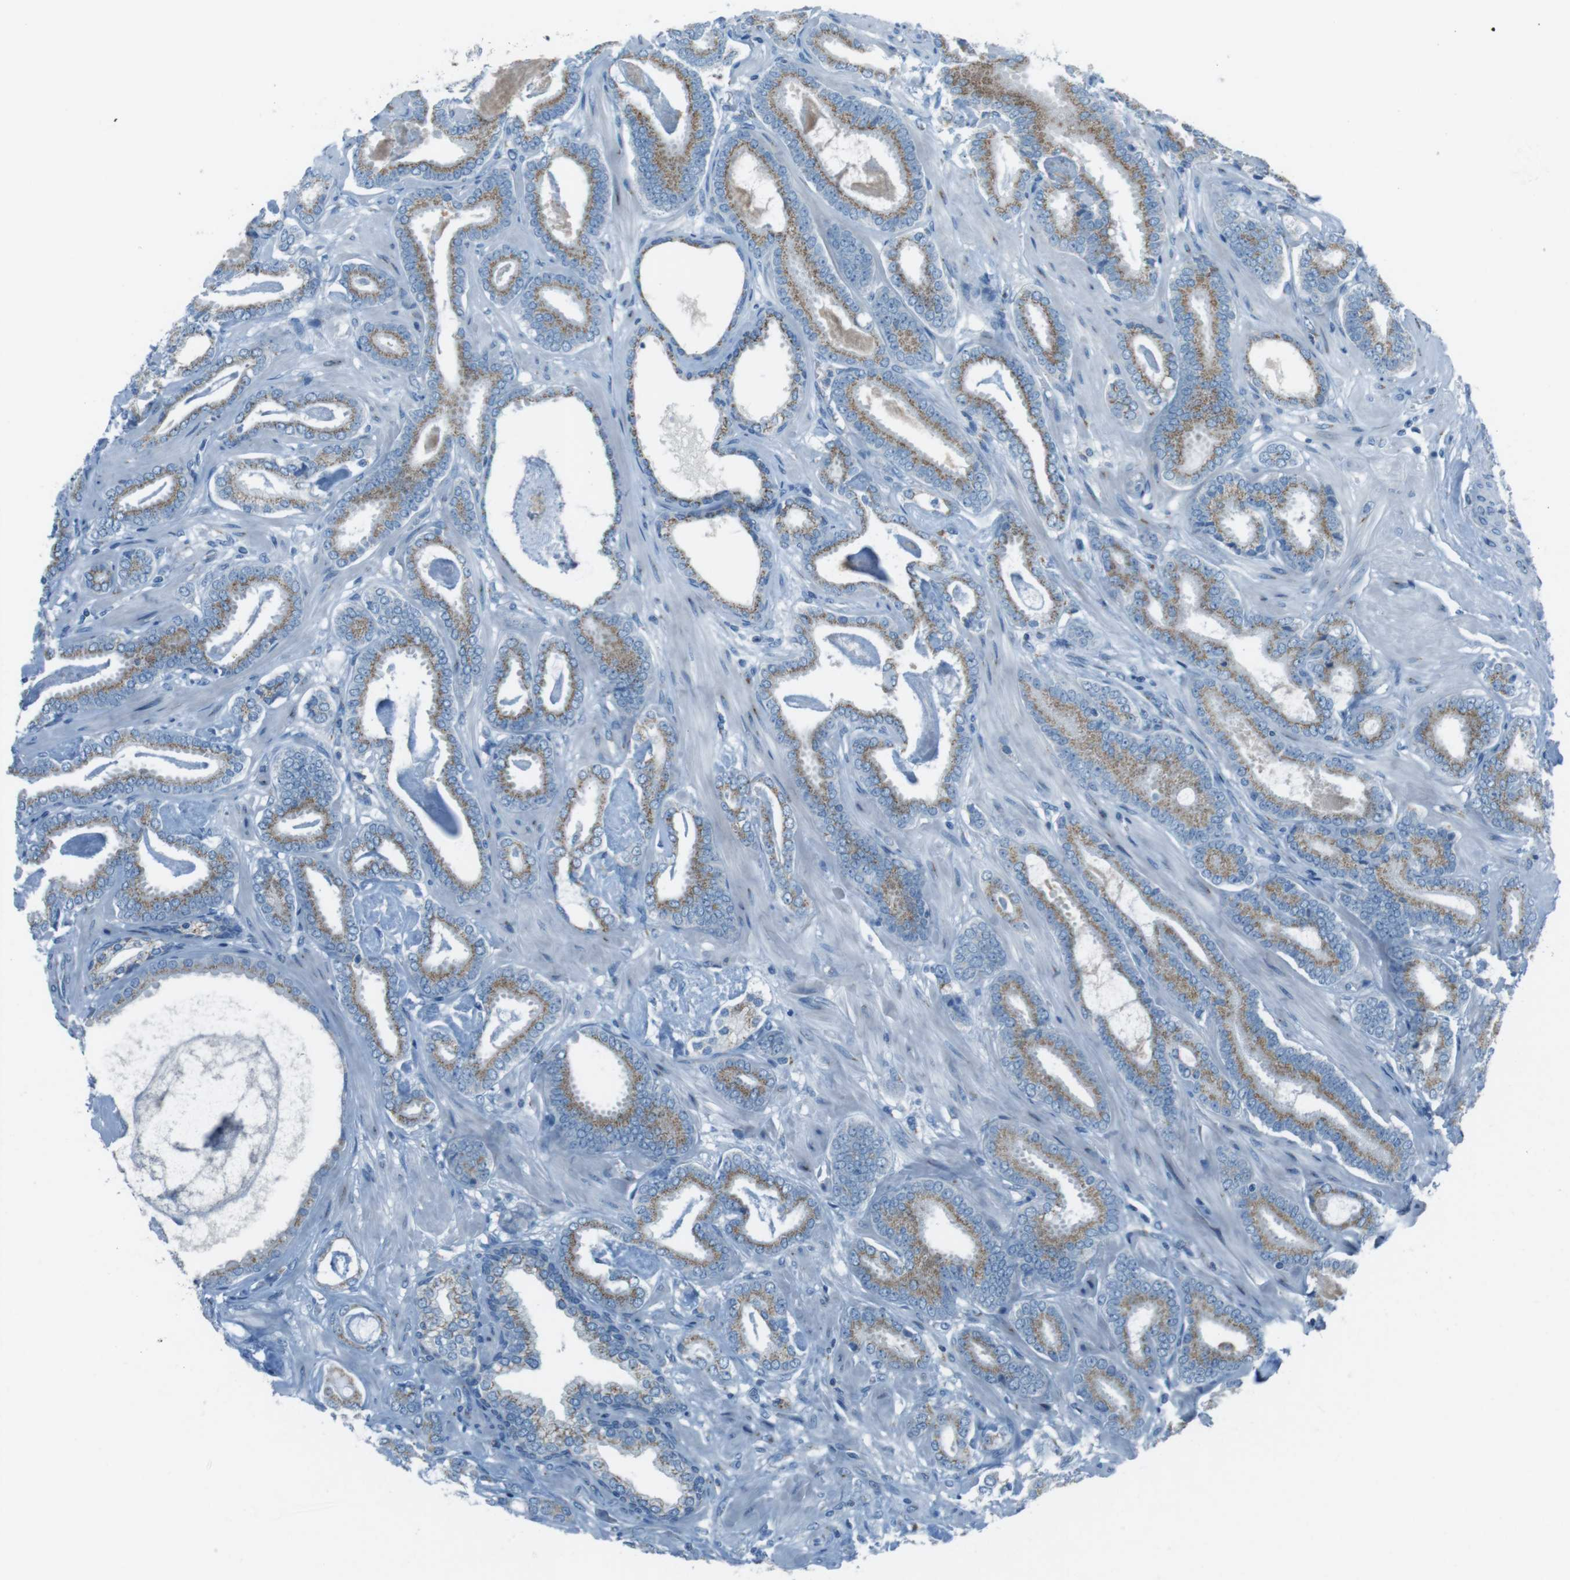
{"staining": {"intensity": "weak", "quantity": "25%-75%", "location": "cytoplasmic/membranous"}, "tissue": "prostate cancer", "cell_type": "Tumor cells", "image_type": "cancer", "snomed": [{"axis": "morphology", "description": "Adenocarcinoma, Low grade"}, {"axis": "topography", "description": "Prostate"}], "caption": "Prostate cancer tissue demonstrates weak cytoplasmic/membranous positivity in about 25%-75% of tumor cells", "gene": "TXNDC15", "patient": {"sex": "male", "age": 53}}